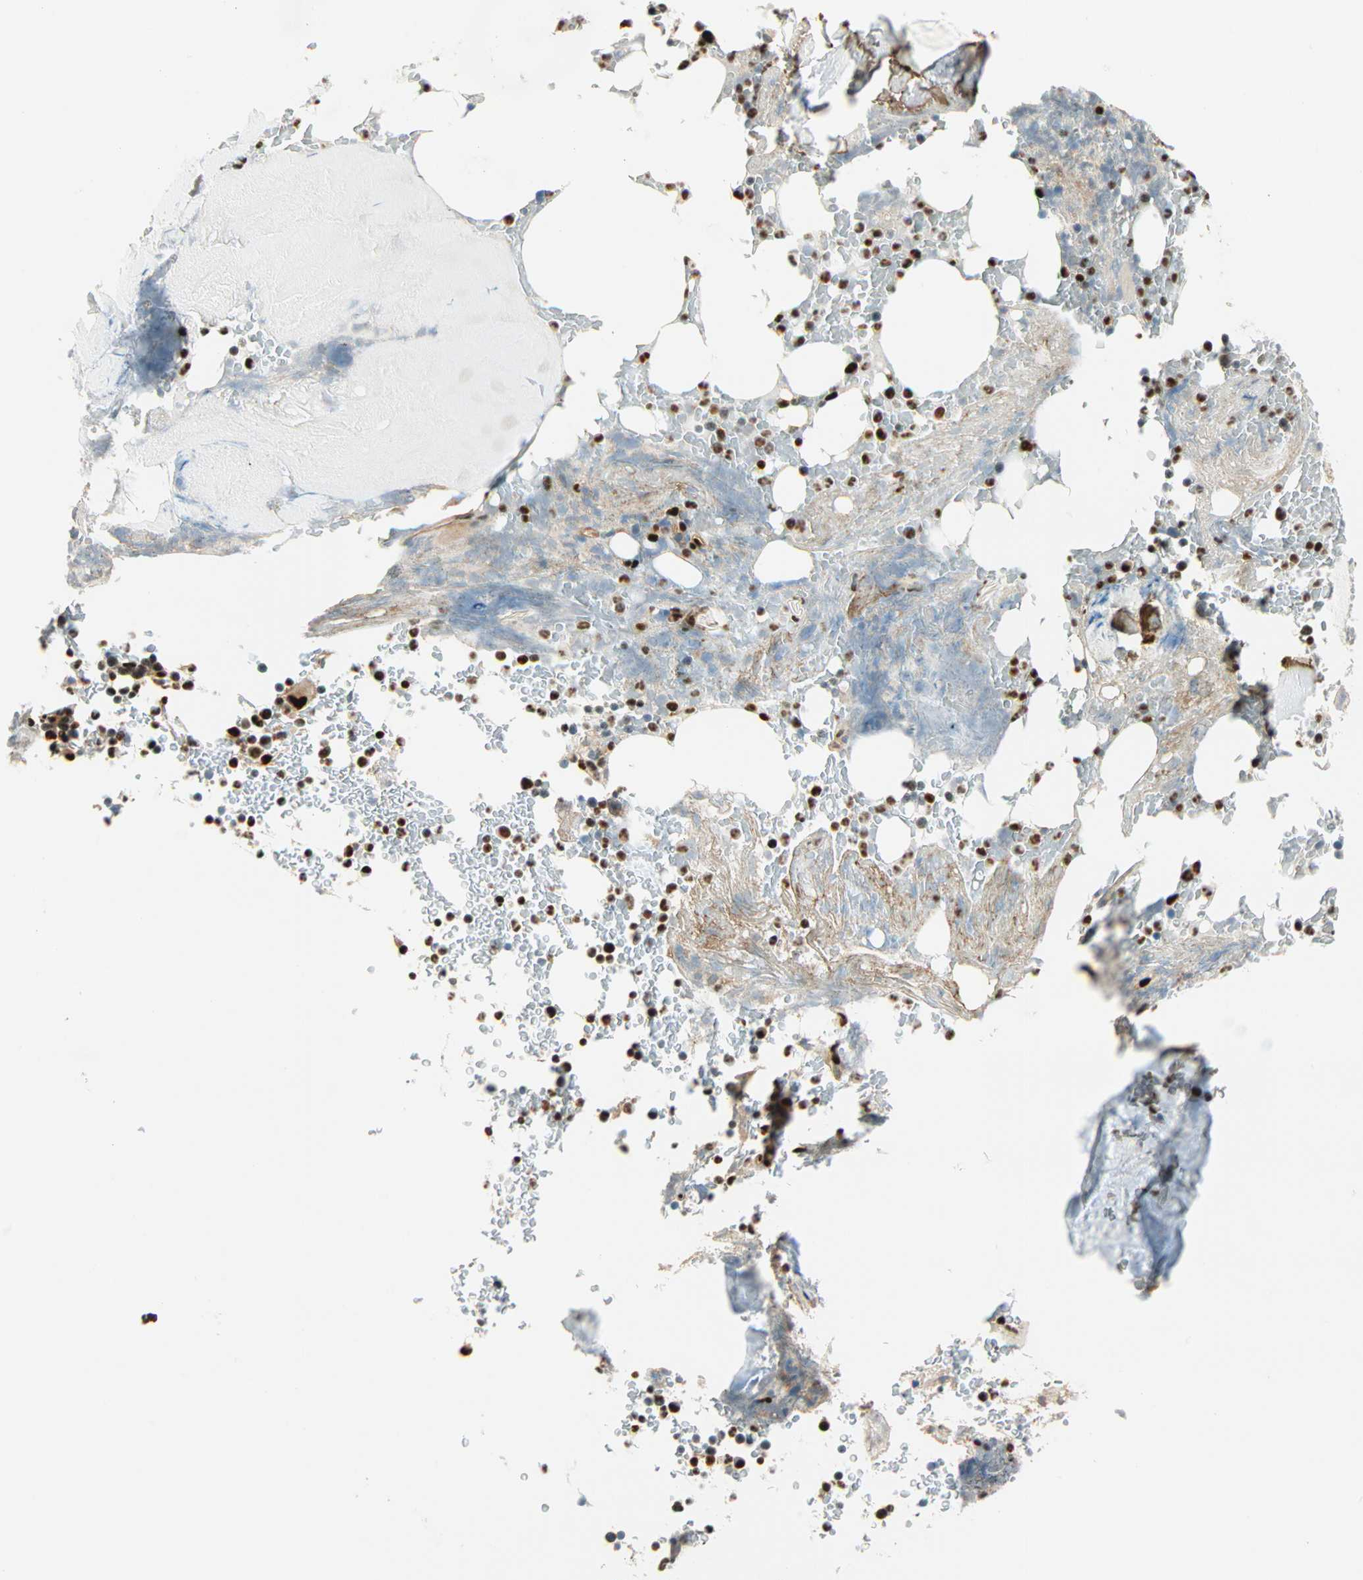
{"staining": {"intensity": "strong", "quantity": ">75%", "location": "nuclear"}, "tissue": "bone marrow", "cell_type": "Hematopoietic cells", "image_type": "normal", "snomed": [{"axis": "morphology", "description": "Normal tissue, NOS"}, {"axis": "topography", "description": "Bone marrow"}], "caption": "Immunohistochemistry (IHC) histopathology image of benign bone marrow: bone marrow stained using IHC reveals high levels of strong protein expression localized specifically in the nuclear of hematopoietic cells, appearing as a nuclear brown color.", "gene": "PNPLA6", "patient": {"sex": "female", "age": 66}}